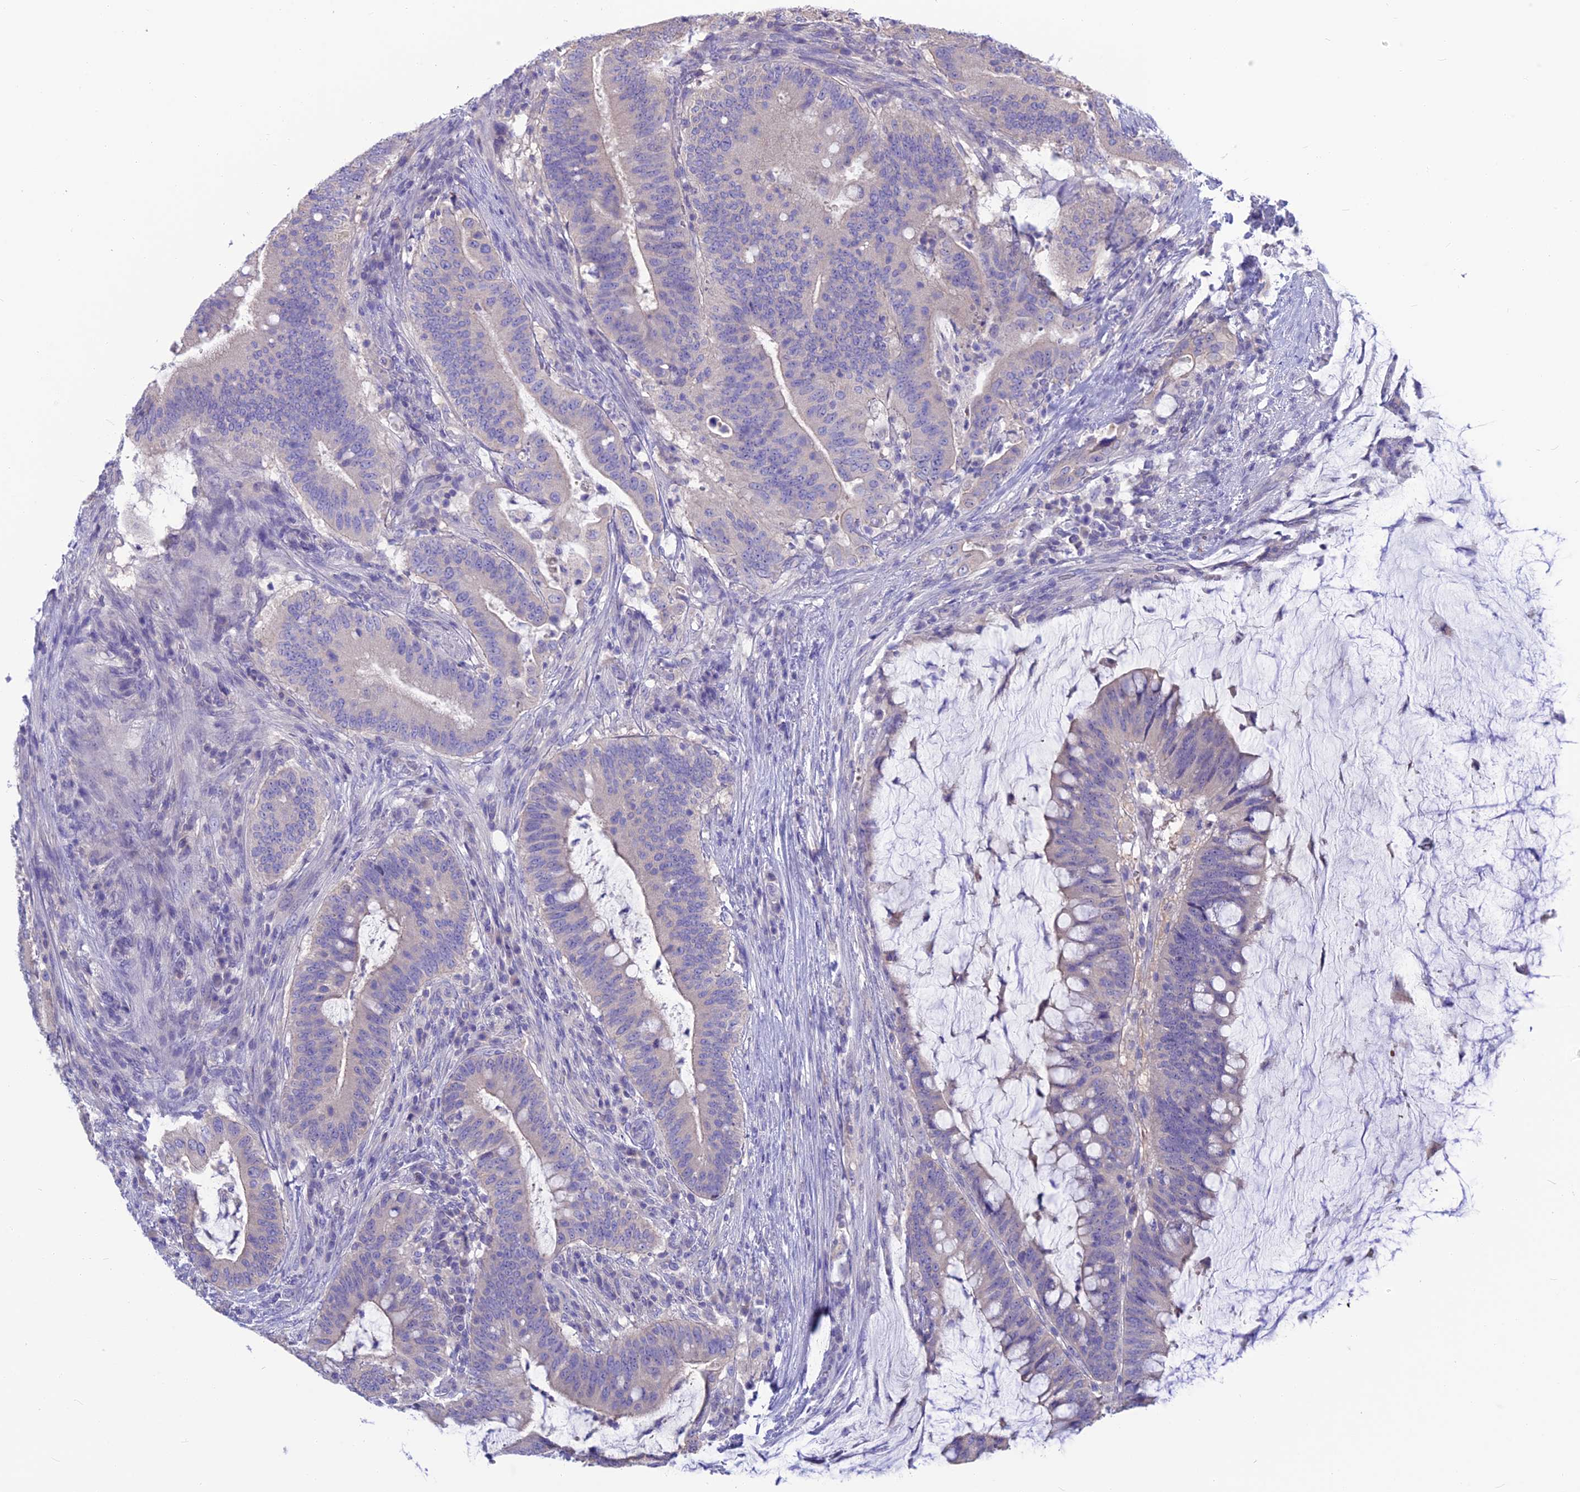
{"staining": {"intensity": "negative", "quantity": "none", "location": "none"}, "tissue": "colorectal cancer", "cell_type": "Tumor cells", "image_type": "cancer", "snomed": [{"axis": "morphology", "description": "Adenocarcinoma, NOS"}, {"axis": "topography", "description": "Colon"}], "caption": "Adenocarcinoma (colorectal) was stained to show a protein in brown. There is no significant staining in tumor cells. (DAB IHC, high magnification).", "gene": "SNAP91", "patient": {"sex": "female", "age": 66}}